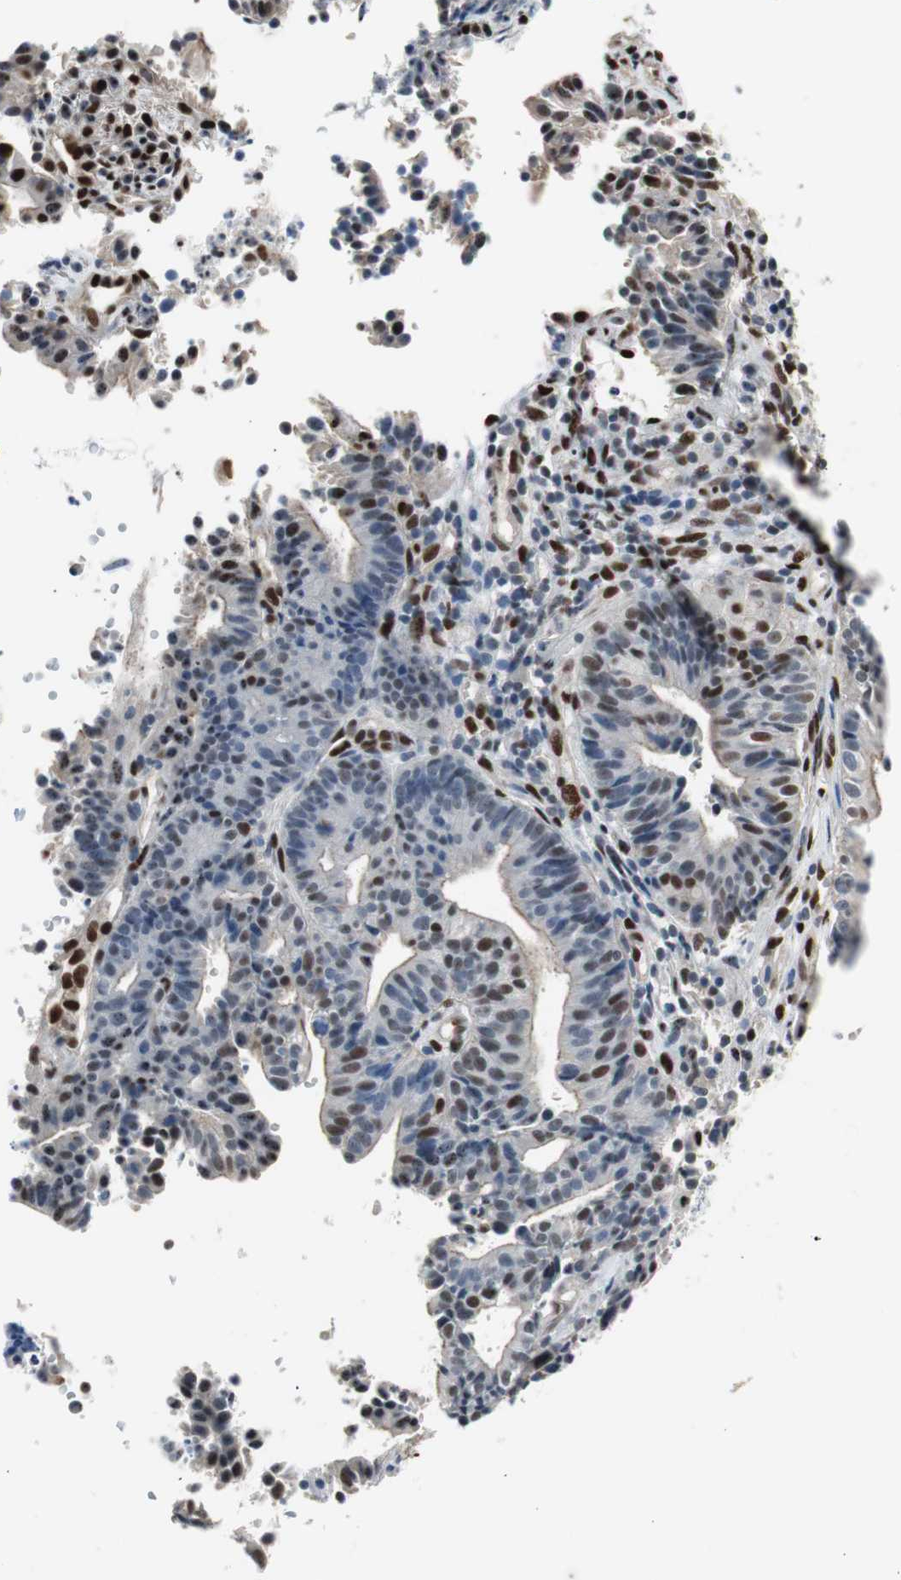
{"staining": {"intensity": "moderate", "quantity": "<25%", "location": "nuclear"}, "tissue": "endometrial cancer", "cell_type": "Tumor cells", "image_type": "cancer", "snomed": [{"axis": "morphology", "description": "Adenocarcinoma, NOS"}, {"axis": "topography", "description": "Uterus"}], "caption": "High-magnification brightfield microscopy of endometrial cancer stained with DAB (brown) and counterstained with hematoxylin (blue). tumor cells exhibit moderate nuclear positivity is appreciated in approximately<25% of cells.", "gene": "PML", "patient": {"sex": "female", "age": 83}}